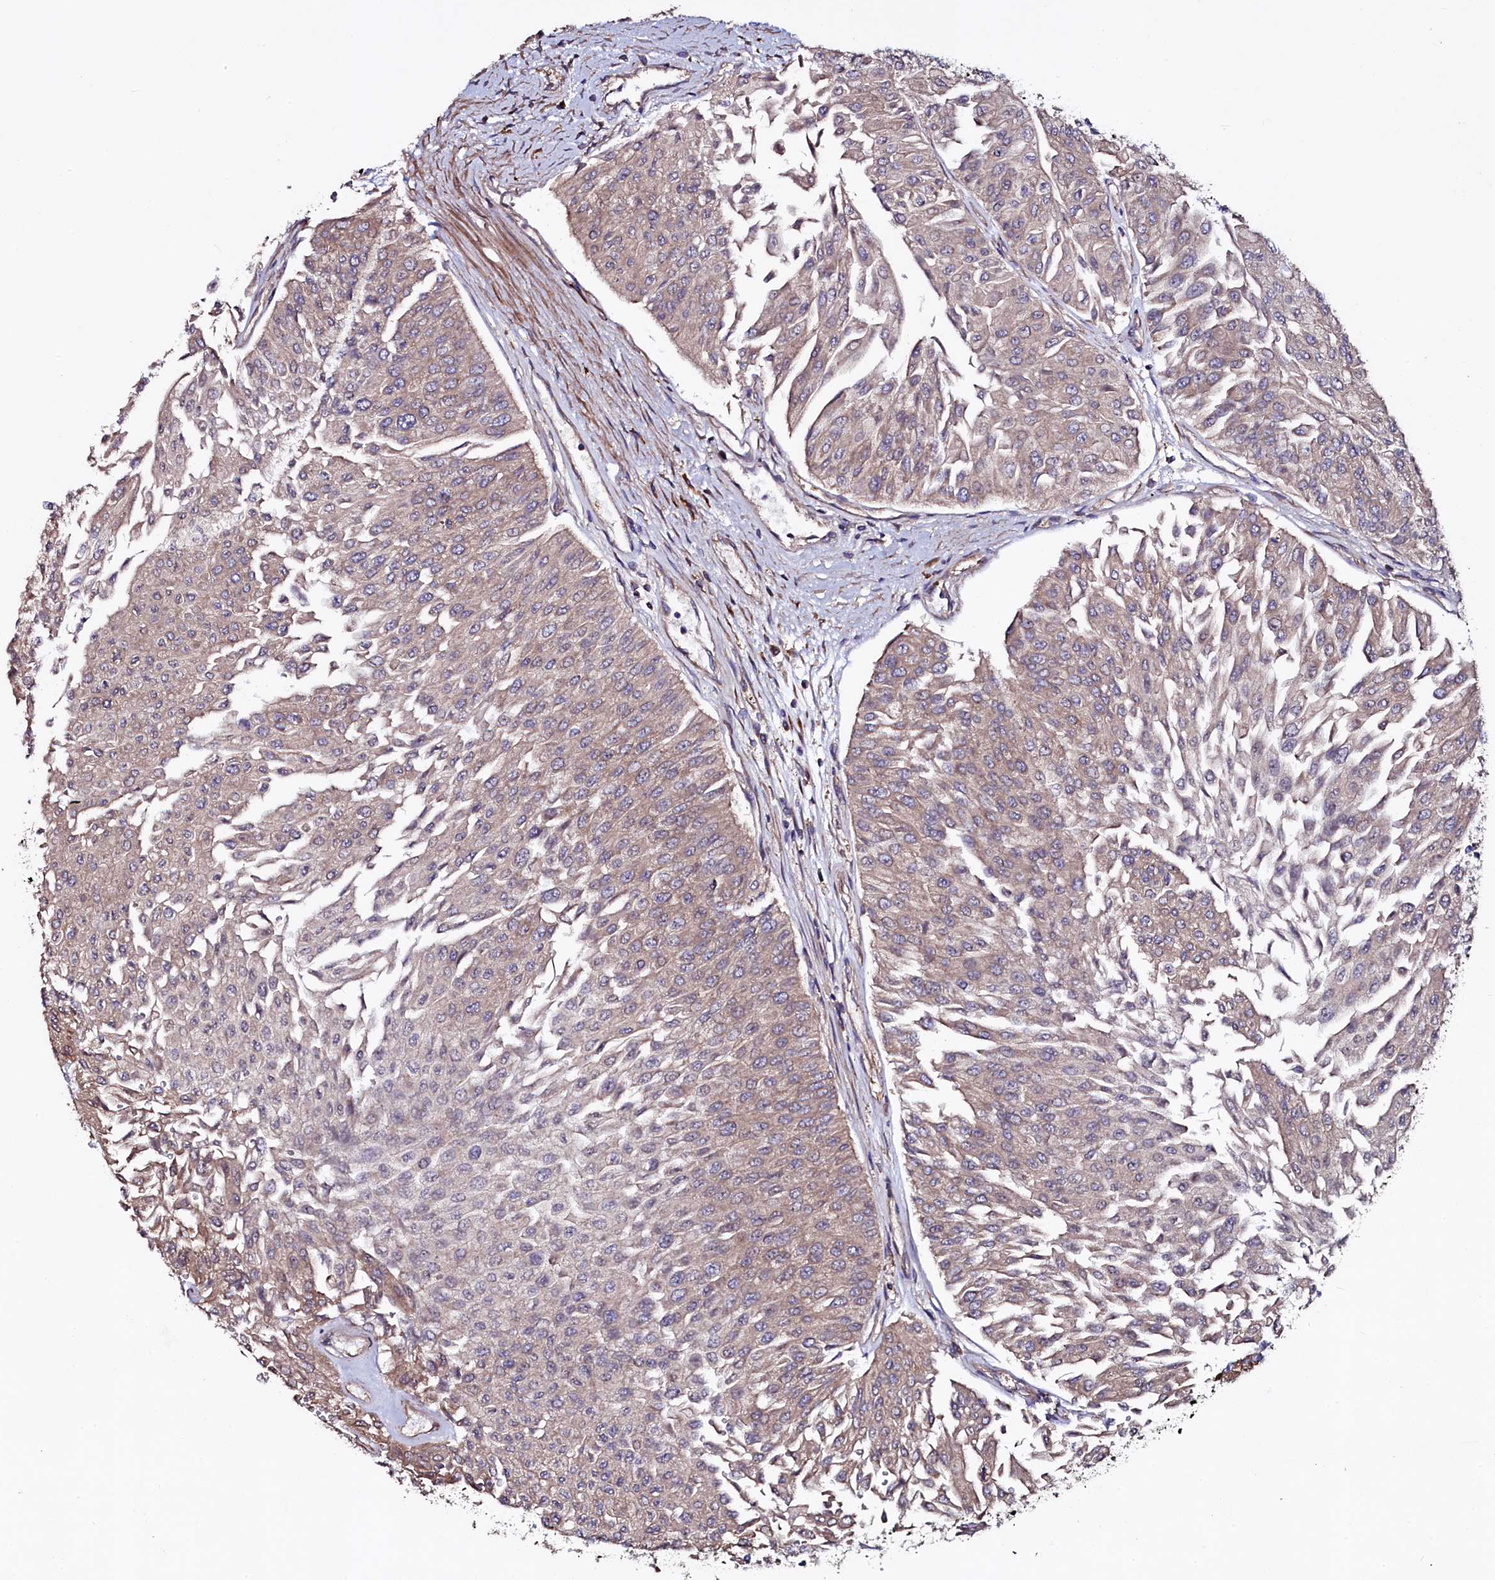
{"staining": {"intensity": "weak", "quantity": ">75%", "location": "cytoplasmic/membranous"}, "tissue": "urothelial cancer", "cell_type": "Tumor cells", "image_type": "cancer", "snomed": [{"axis": "morphology", "description": "Urothelial carcinoma, Low grade"}, {"axis": "topography", "description": "Urinary bladder"}], "caption": "Immunohistochemistry (IHC) (DAB) staining of human urothelial carcinoma (low-grade) shows weak cytoplasmic/membranous protein staining in about >75% of tumor cells. Using DAB (brown) and hematoxylin (blue) stains, captured at high magnification using brightfield microscopy.", "gene": "USPL1", "patient": {"sex": "male", "age": 67}}